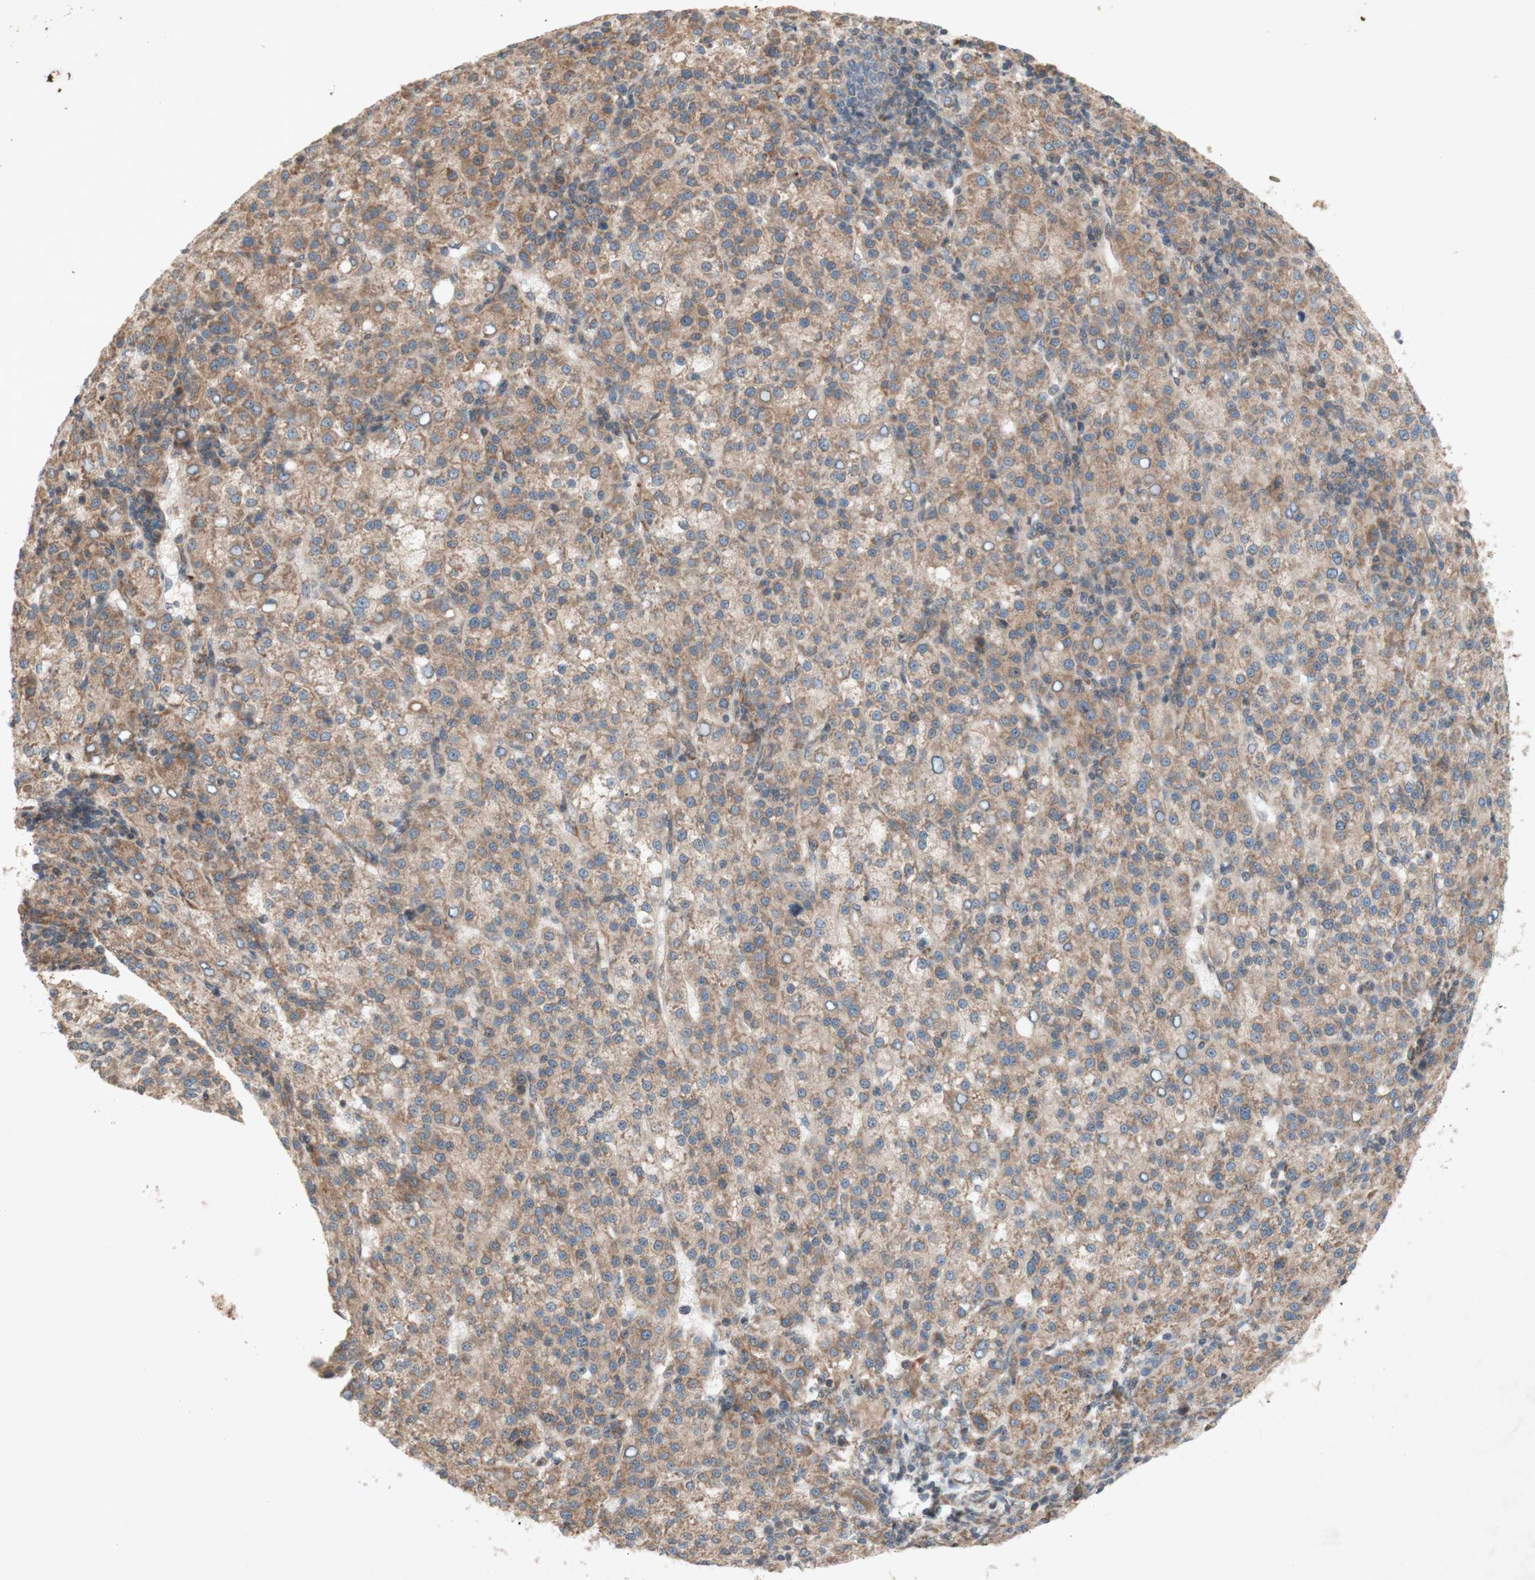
{"staining": {"intensity": "moderate", "quantity": ">75%", "location": "cytoplasmic/membranous"}, "tissue": "liver cancer", "cell_type": "Tumor cells", "image_type": "cancer", "snomed": [{"axis": "morphology", "description": "Carcinoma, Hepatocellular, NOS"}, {"axis": "topography", "description": "Liver"}], "caption": "Immunohistochemistry (DAB) staining of human liver cancer (hepatocellular carcinoma) displays moderate cytoplasmic/membranous protein expression in about >75% of tumor cells.", "gene": "SOCS2", "patient": {"sex": "female", "age": 58}}